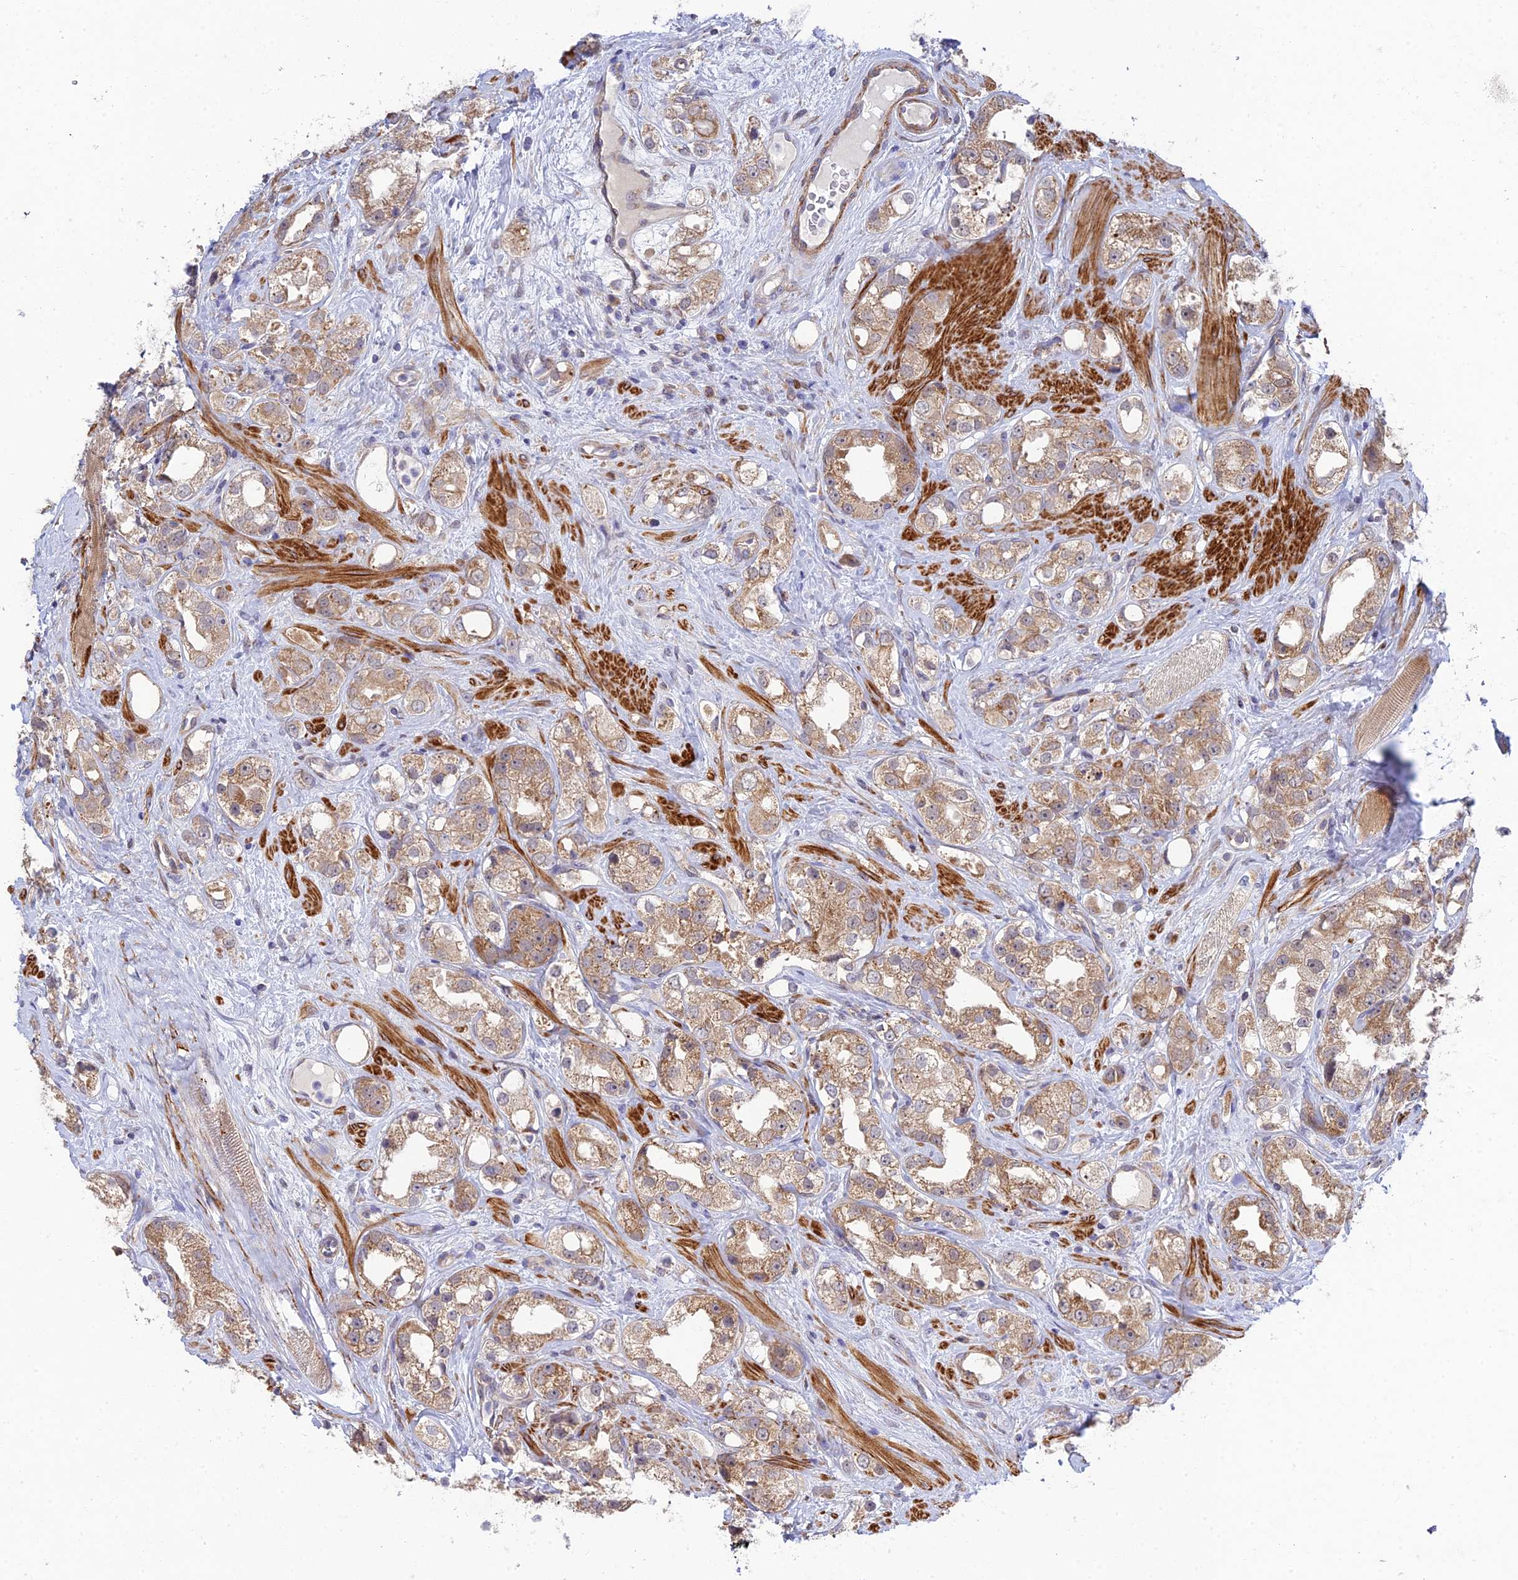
{"staining": {"intensity": "weak", "quantity": ">75%", "location": "cytoplasmic/membranous"}, "tissue": "prostate cancer", "cell_type": "Tumor cells", "image_type": "cancer", "snomed": [{"axis": "morphology", "description": "Adenocarcinoma, NOS"}, {"axis": "topography", "description": "Prostate"}], "caption": "An immunohistochemistry histopathology image of tumor tissue is shown. Protein staining in brown labels weak cytoplasmic/membranous positivity in prostate cancer (adenocarcinoma) within tumor cells.", "gene": "INCA1", "patient": {"sex": "male", "age": 79}}